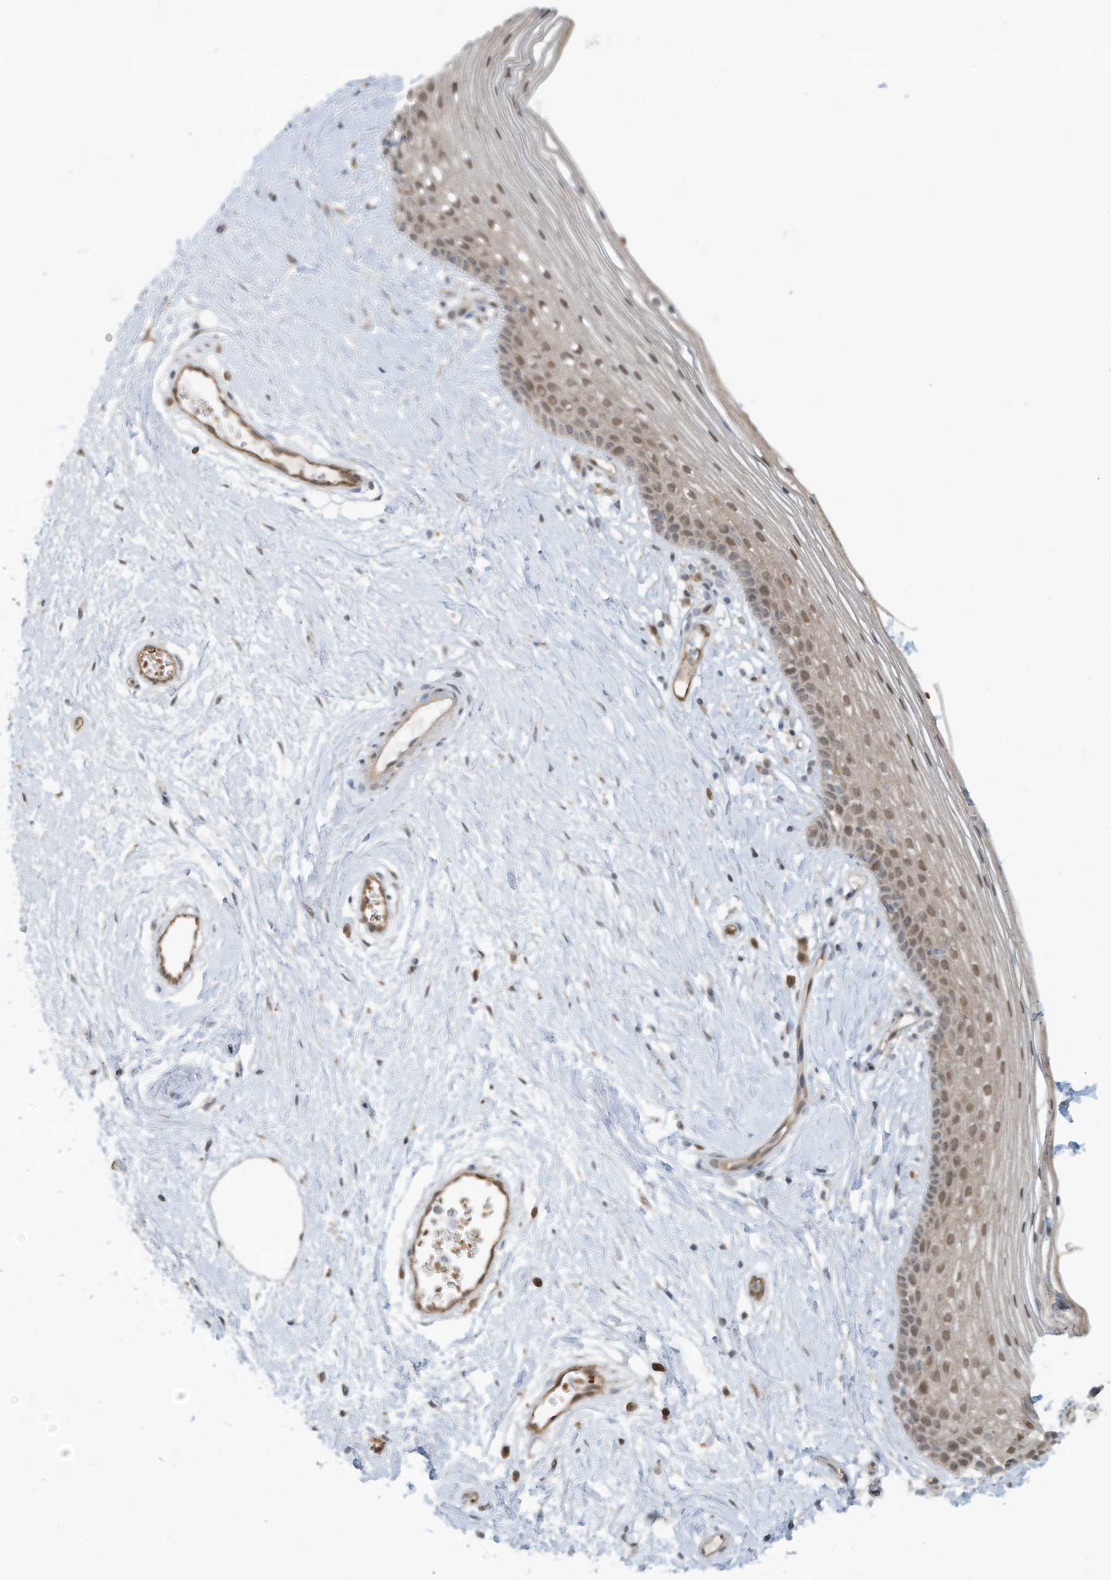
{"staining": {"intensity": "moderate", "quantity": "25%-75%", "location": "nuclear"}, "tissue": "vagina", "cell_type": "Squamous epithelial cells", "image_type": "normal", "snomed": [{"axis": "morphology", "description": "Normal tissue, NOS"}, {"axis": "topography", "description": "Vagina"}], "caption": "The photomicrograph displays a brown stain indicating the presence of a protein in the nuclear of squamous epithelial cells in vagina. Ihc stains the protein in brown and the nuclei are stained blue.", "gene": "ERI2", "patient": {"sex": "female", "age": 46}}